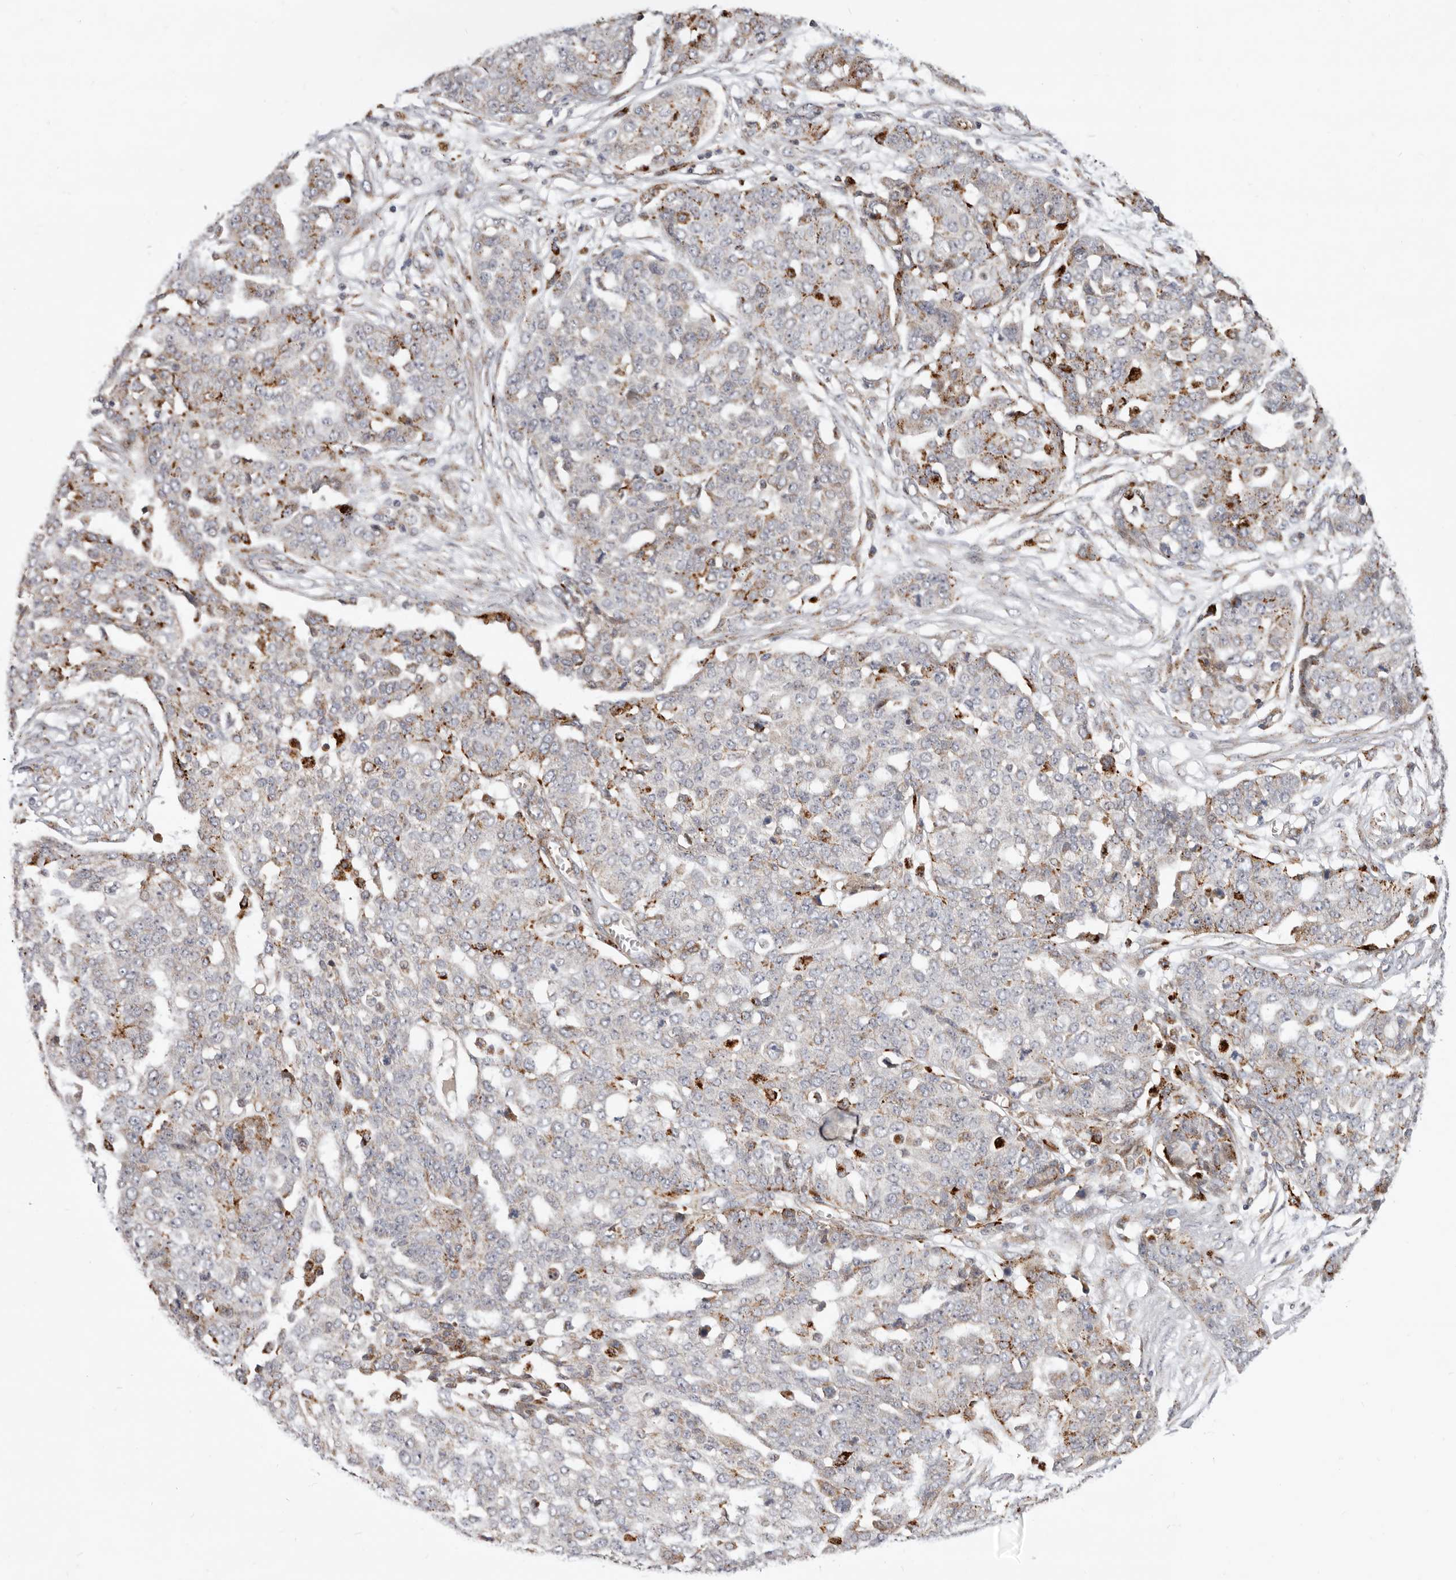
{"staining": {"intensity": "moderate", "quantity": "<25%", "location": "cytoplasmic/membranous"}, "tissue": "ovarian cancer", "cell_type": "Tumor cells", "image_type": "cancer", "snomed": [{"axis": "morphology", "description": "Cystadenocarcinoma, serous, NOS"}, {"axis": "topography", "description": "Soft tissue"}, {"axis": "topography", "description": "Ovary"}], "caption": "Immunohistochemical staining of human ovarian cancer (serous cystadenocarcinoma) displays low levels of moderate cytoplasmic/membranous protein staining in approximately <25% of tumor cells. (DAB (3,3'-diaminobenzidine) IHC, brown staining for protein, blue staining for nuclei).", "gene": "TOR3A", "patient": {"sex": "female", "age": 57}}